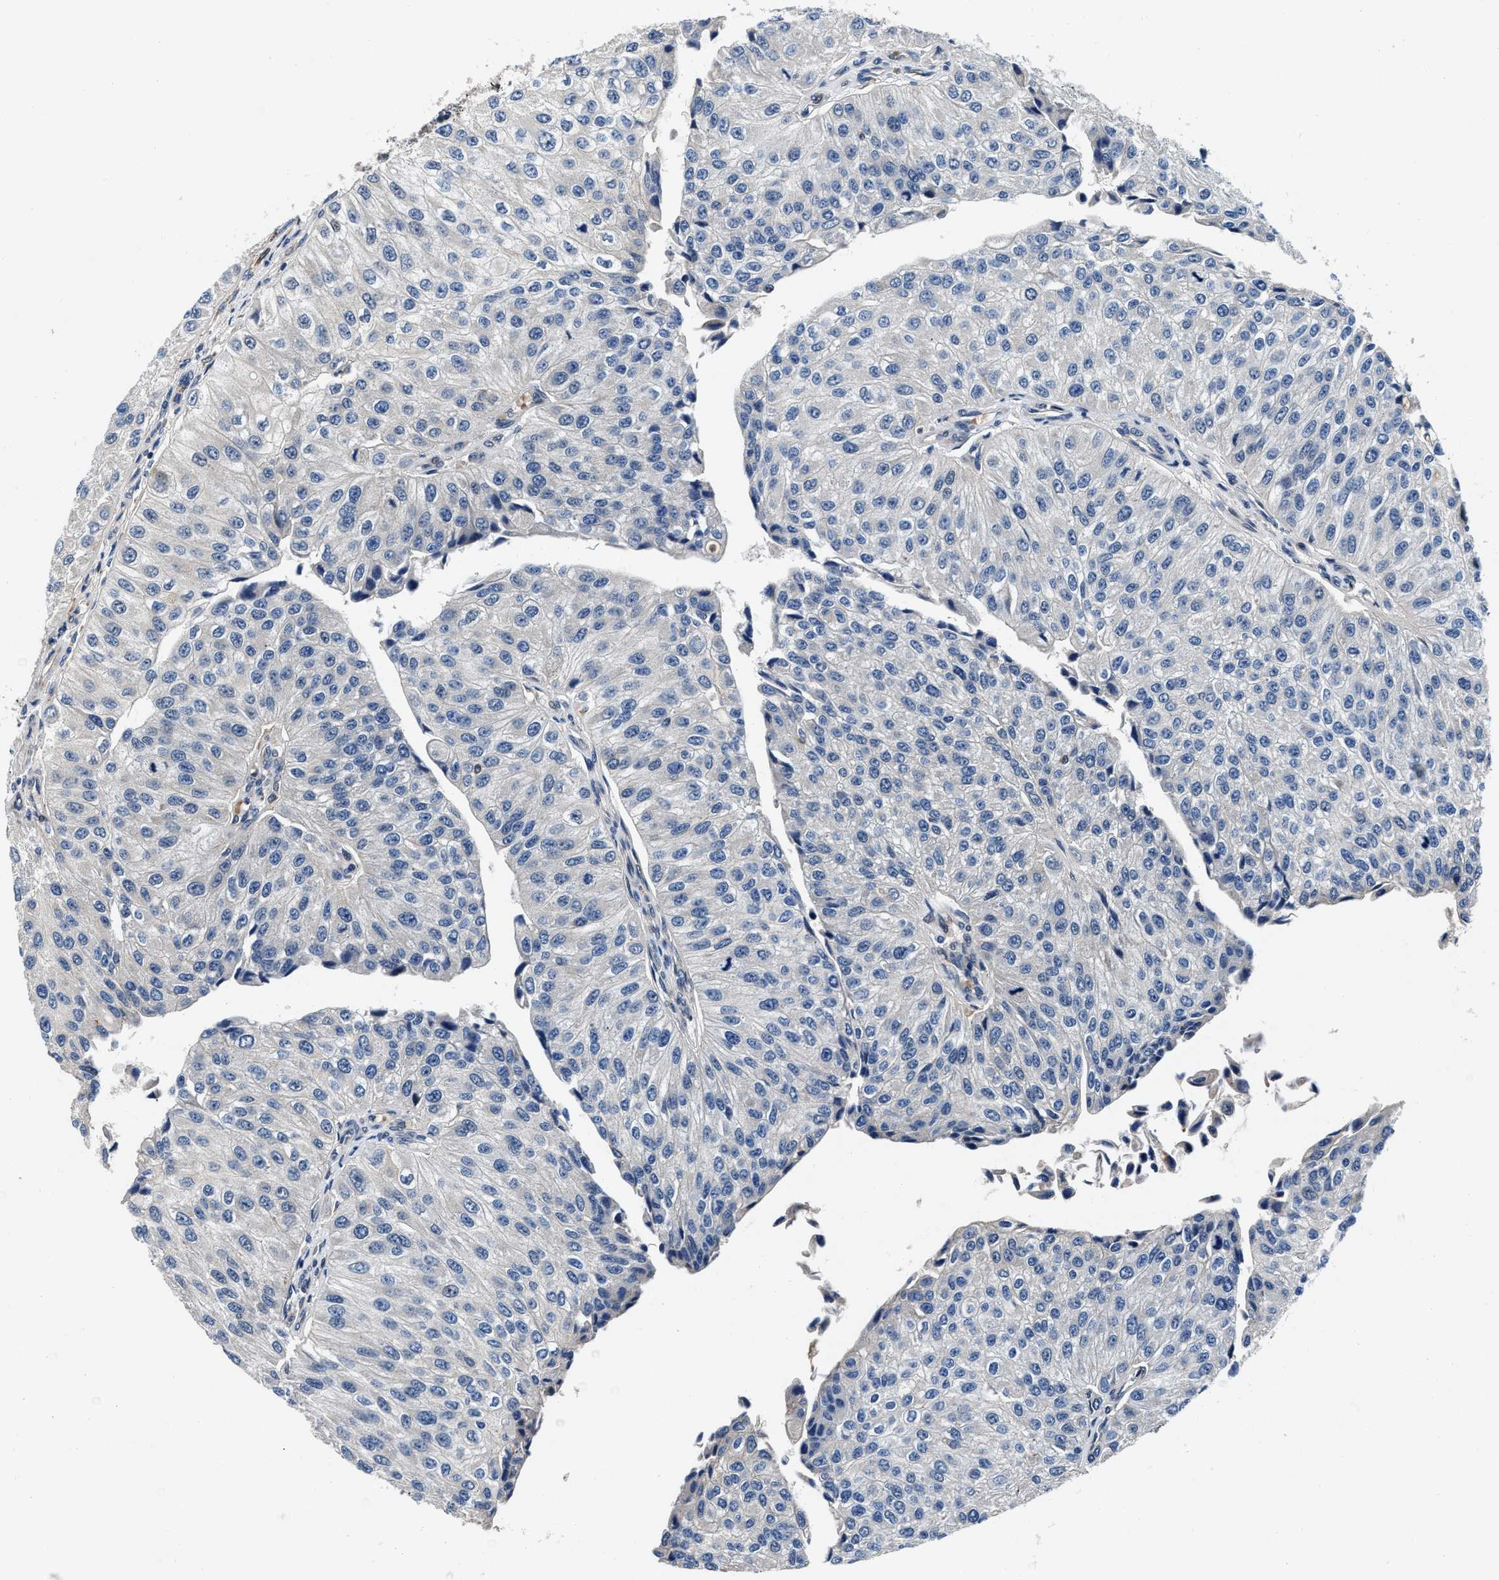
{"staining": {"intensity": "negative", "quantity": "none", "location": "none"}, "tissue": "urothelial cancer", "cell_type": "Tumor cells", "image_type": "cancer", "snomed": [{"axis": "morphology", "description": "Urothelial carcinoma, High grade"}, {"axis": "topography", "description": "Kidney"}, {"axis": "topography", "description": "Urinary bladder"}], "caption": "Tumor cells show no significant staining in urothelial carcinoma (high-grade).", "gene": "C2orf66", "patient": {"sex": "male", "age": 77}}